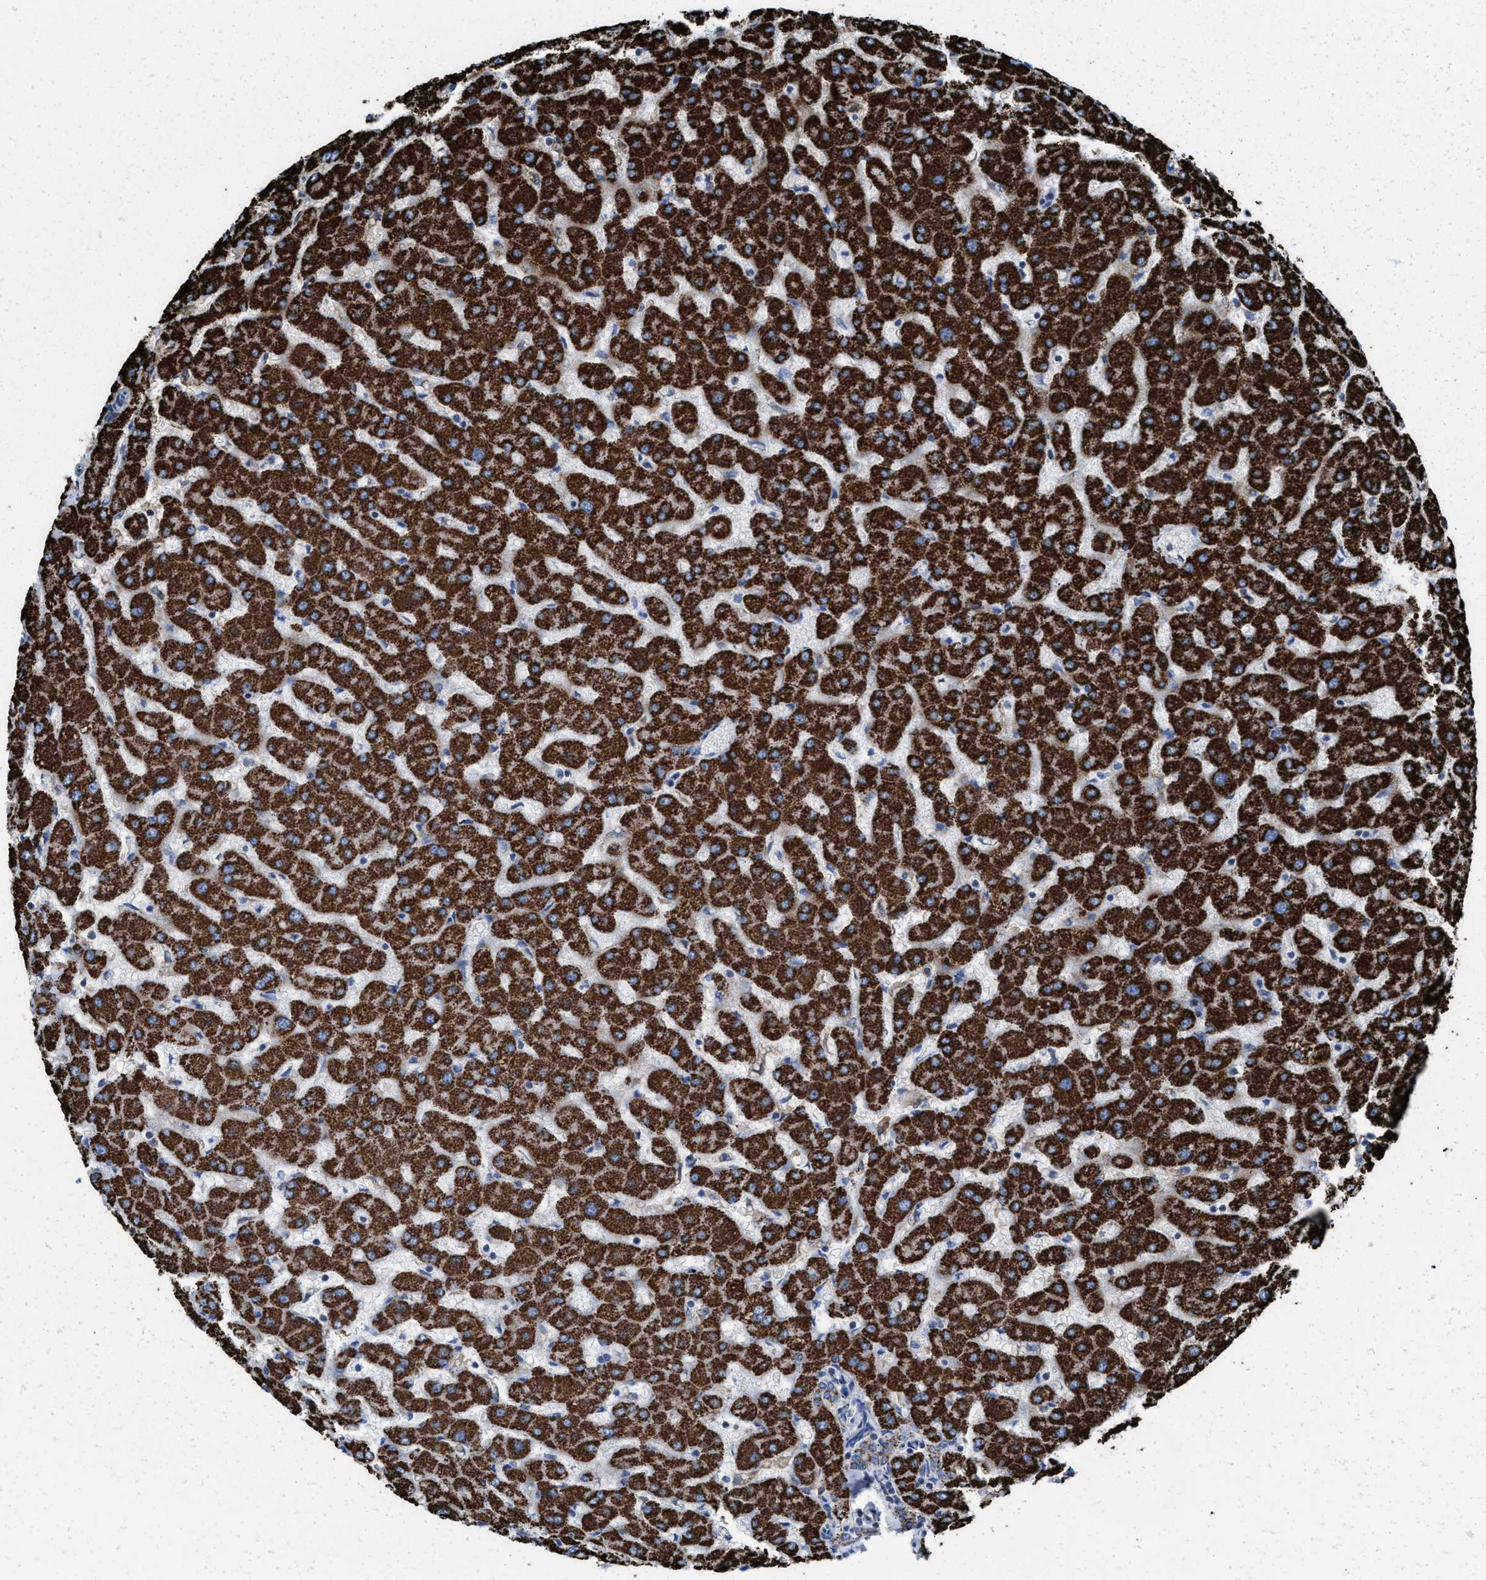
{"staining": {"intensity": "moderate", "quantity": ">75%", "location": "cytoplasmic/membranous"}, "tissue": "liver", "cell_type": "Cholangiocytes", "image_type": "normal", "snomed": [{"axis": "morphology", "description": "Normal tissue, NOS"}, {"axis": "topography", "description": "Liver"}], "caption": "Approximately >75% of cholangiocytes in normal liver demonstrate moderate cytoplasmic/membranous protein positivity as visualized by brown immunohistochemical staining.", "gene": "ECHS1", "patient": {"sex": "female", "age": 63}}